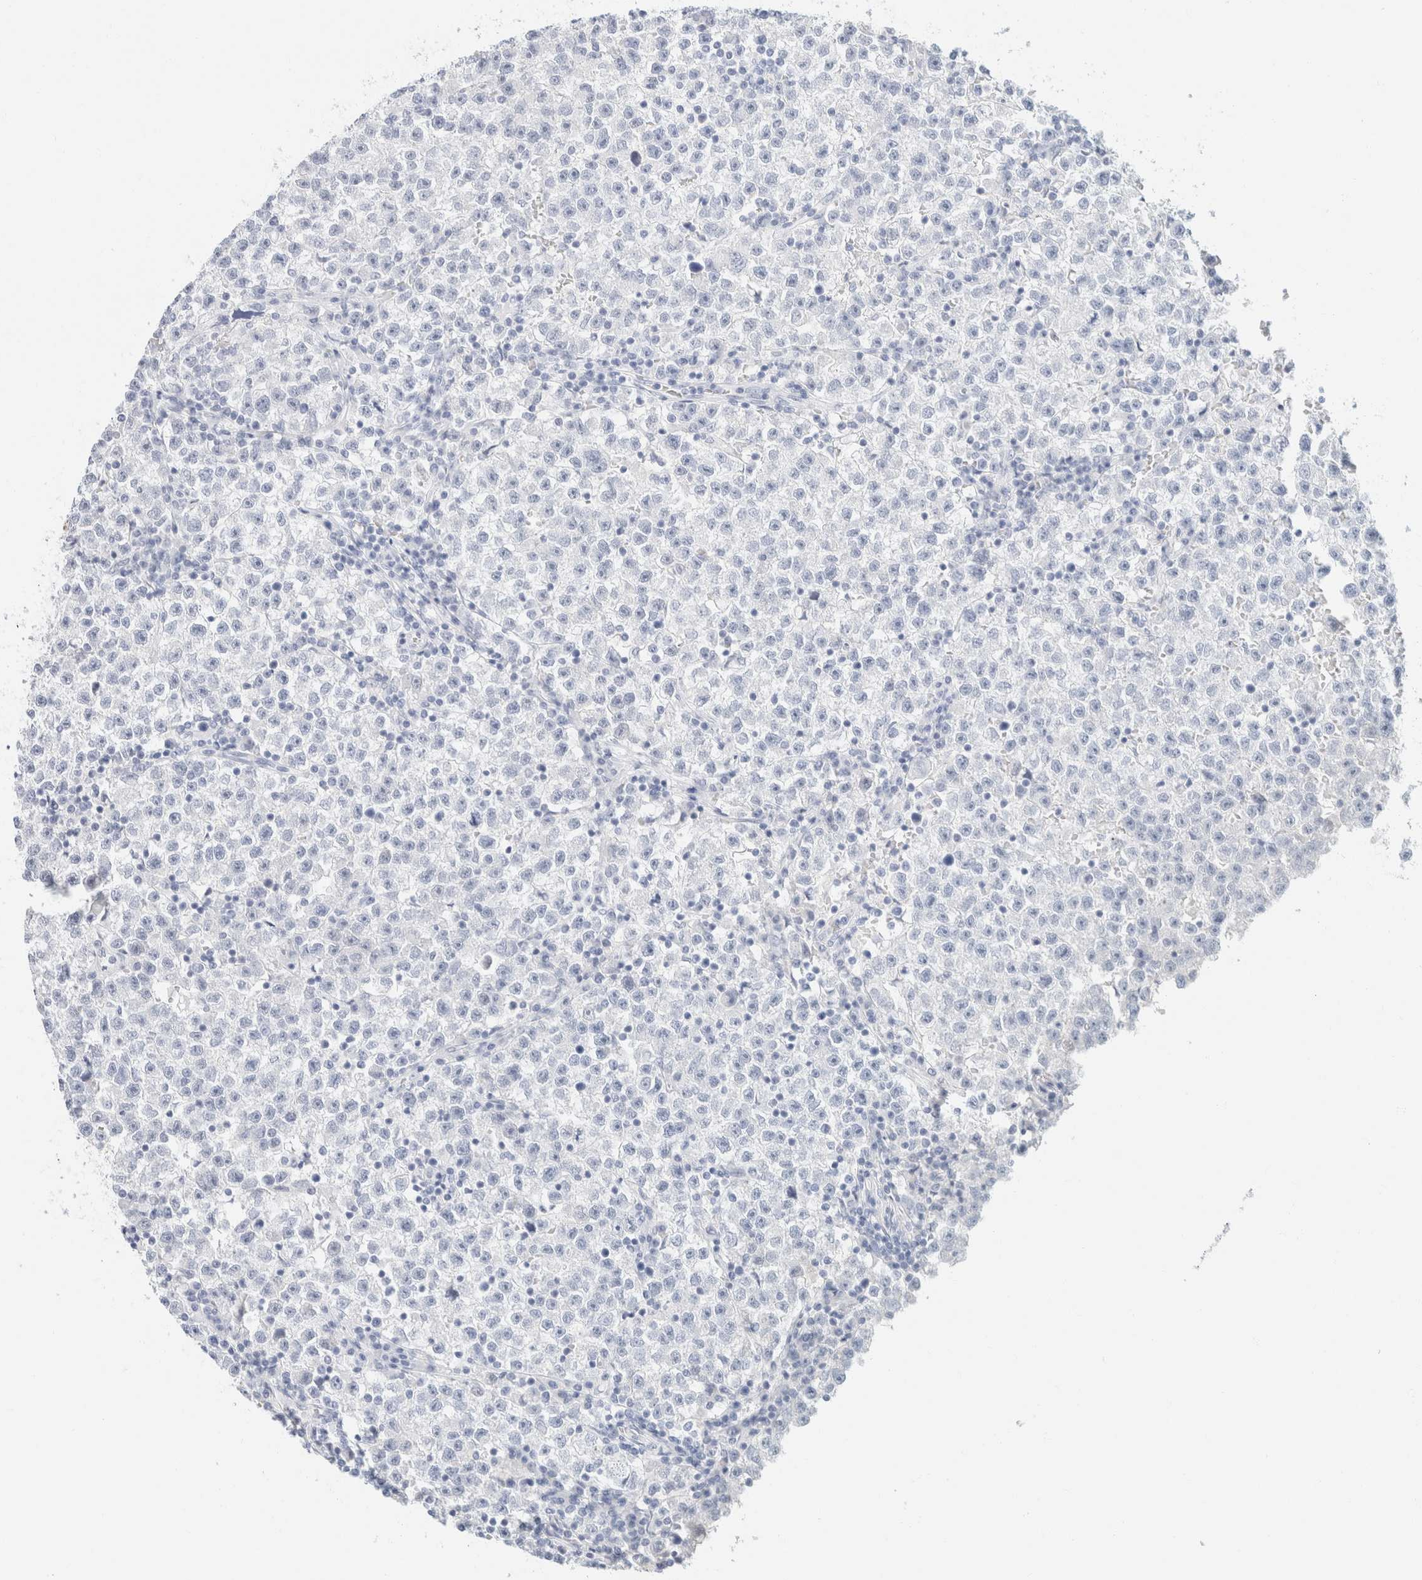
{"staining": {"intensity": "negative", "quantity": "none", "location": "none"}, "tissue": "testis cancer", "cell_type": "Tumor cells", "image_type": "cancer", "snomed": [{"axis": "morphology", "description": "Seminoma, NOS"}, {"axis": "topography", "description": "Testis"}], "caption": "Micrograph shows no protein staining in tumor cells of testis cancer (seminoma) tissue.", "gene": "KRT20", "patient": {"sex": "male", "age": 22}}